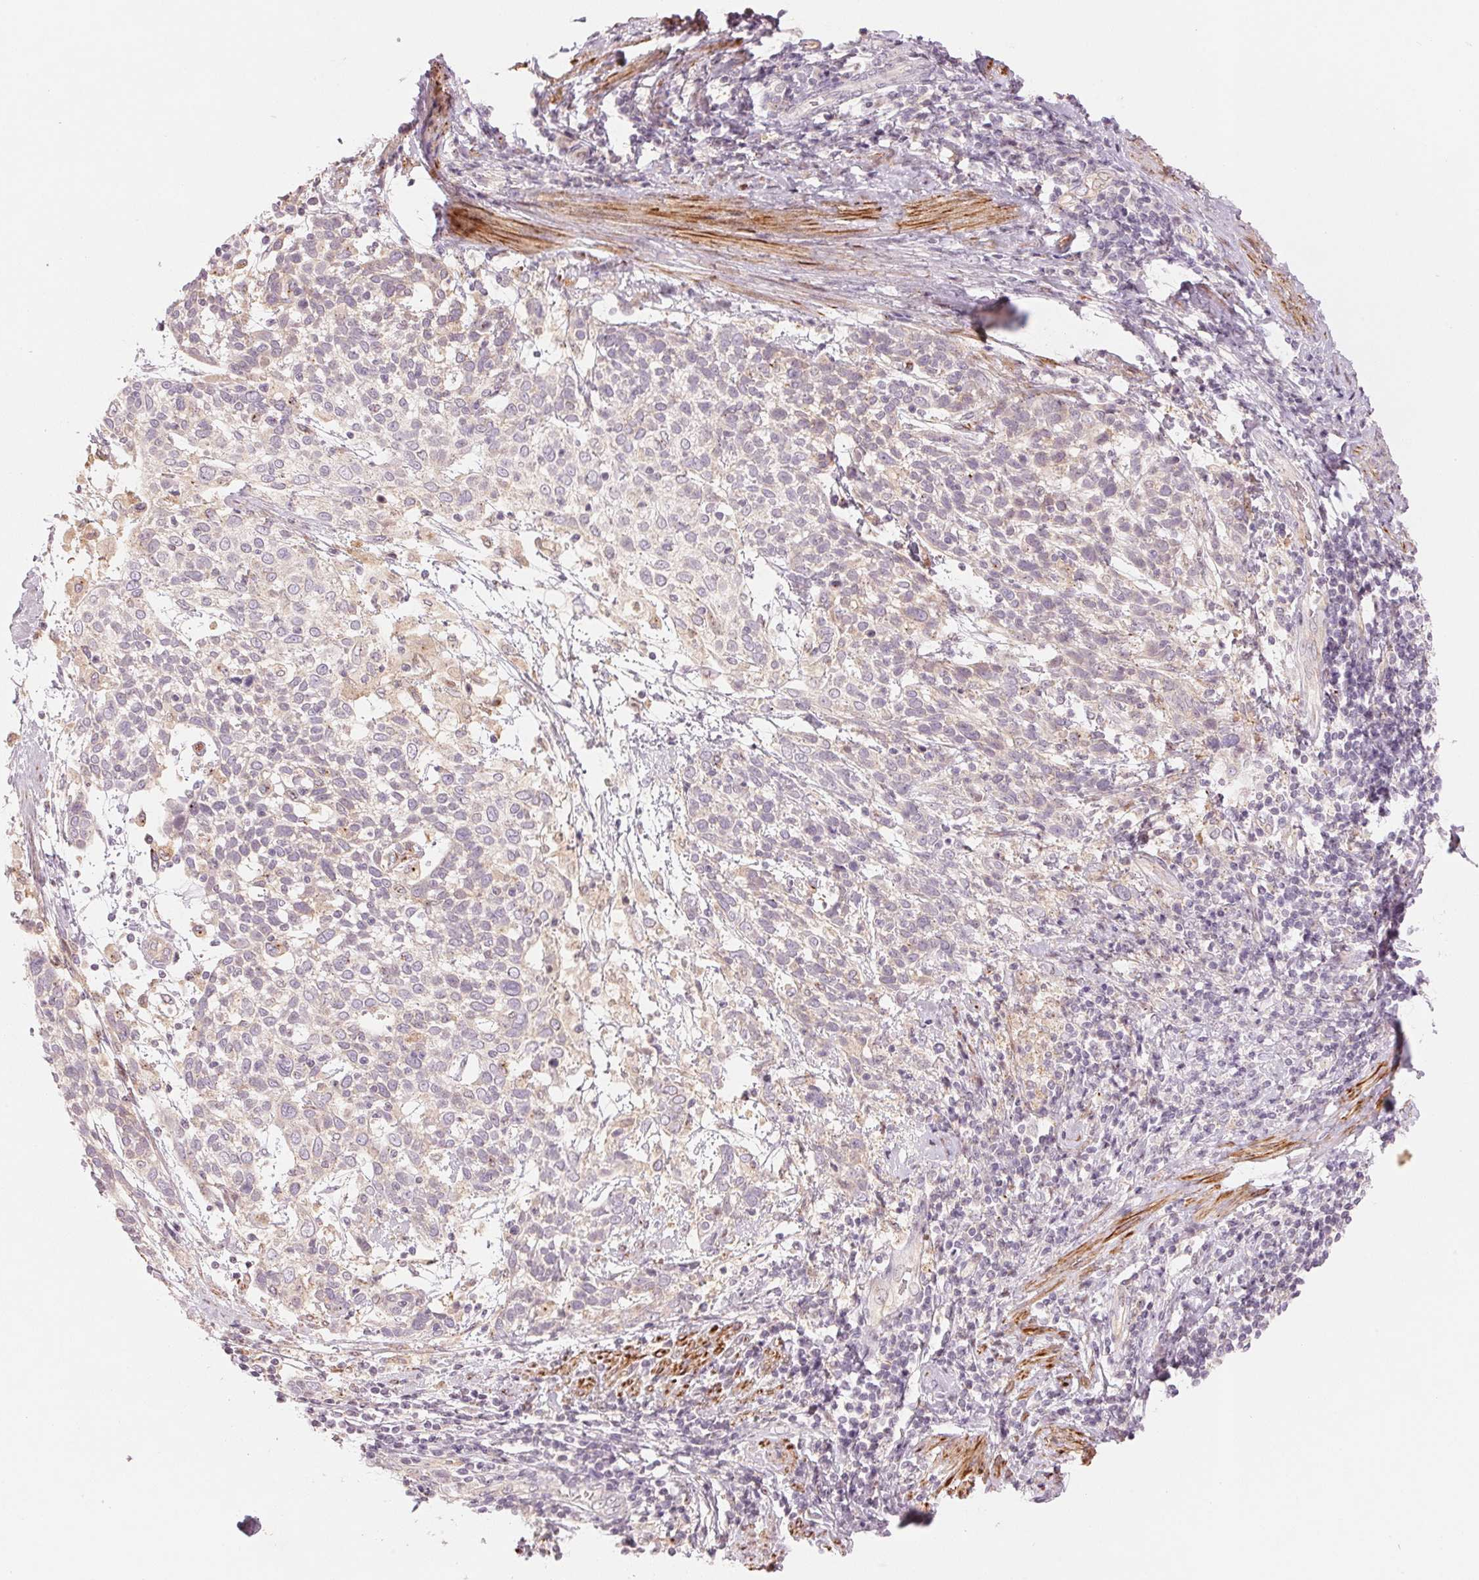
{"staining": {"intensity": "negative", "quantity": "none", "location": "none"}, "tissue": "cervical cancer", "cell_type": "Tumor cells", "image_type": "cancer", "snomed": [{"axis": "morphology", "description": "Squamous cell carcinoma, NOS"}, {"axis": "topography", "description": "Cervix"}], "caption": "Cervical cancer was stained to show a protein in brown. There is no significant expression in tumor cells.", "gene": "SLC17A4", "patient": {"sex": "female", "age": 61}}